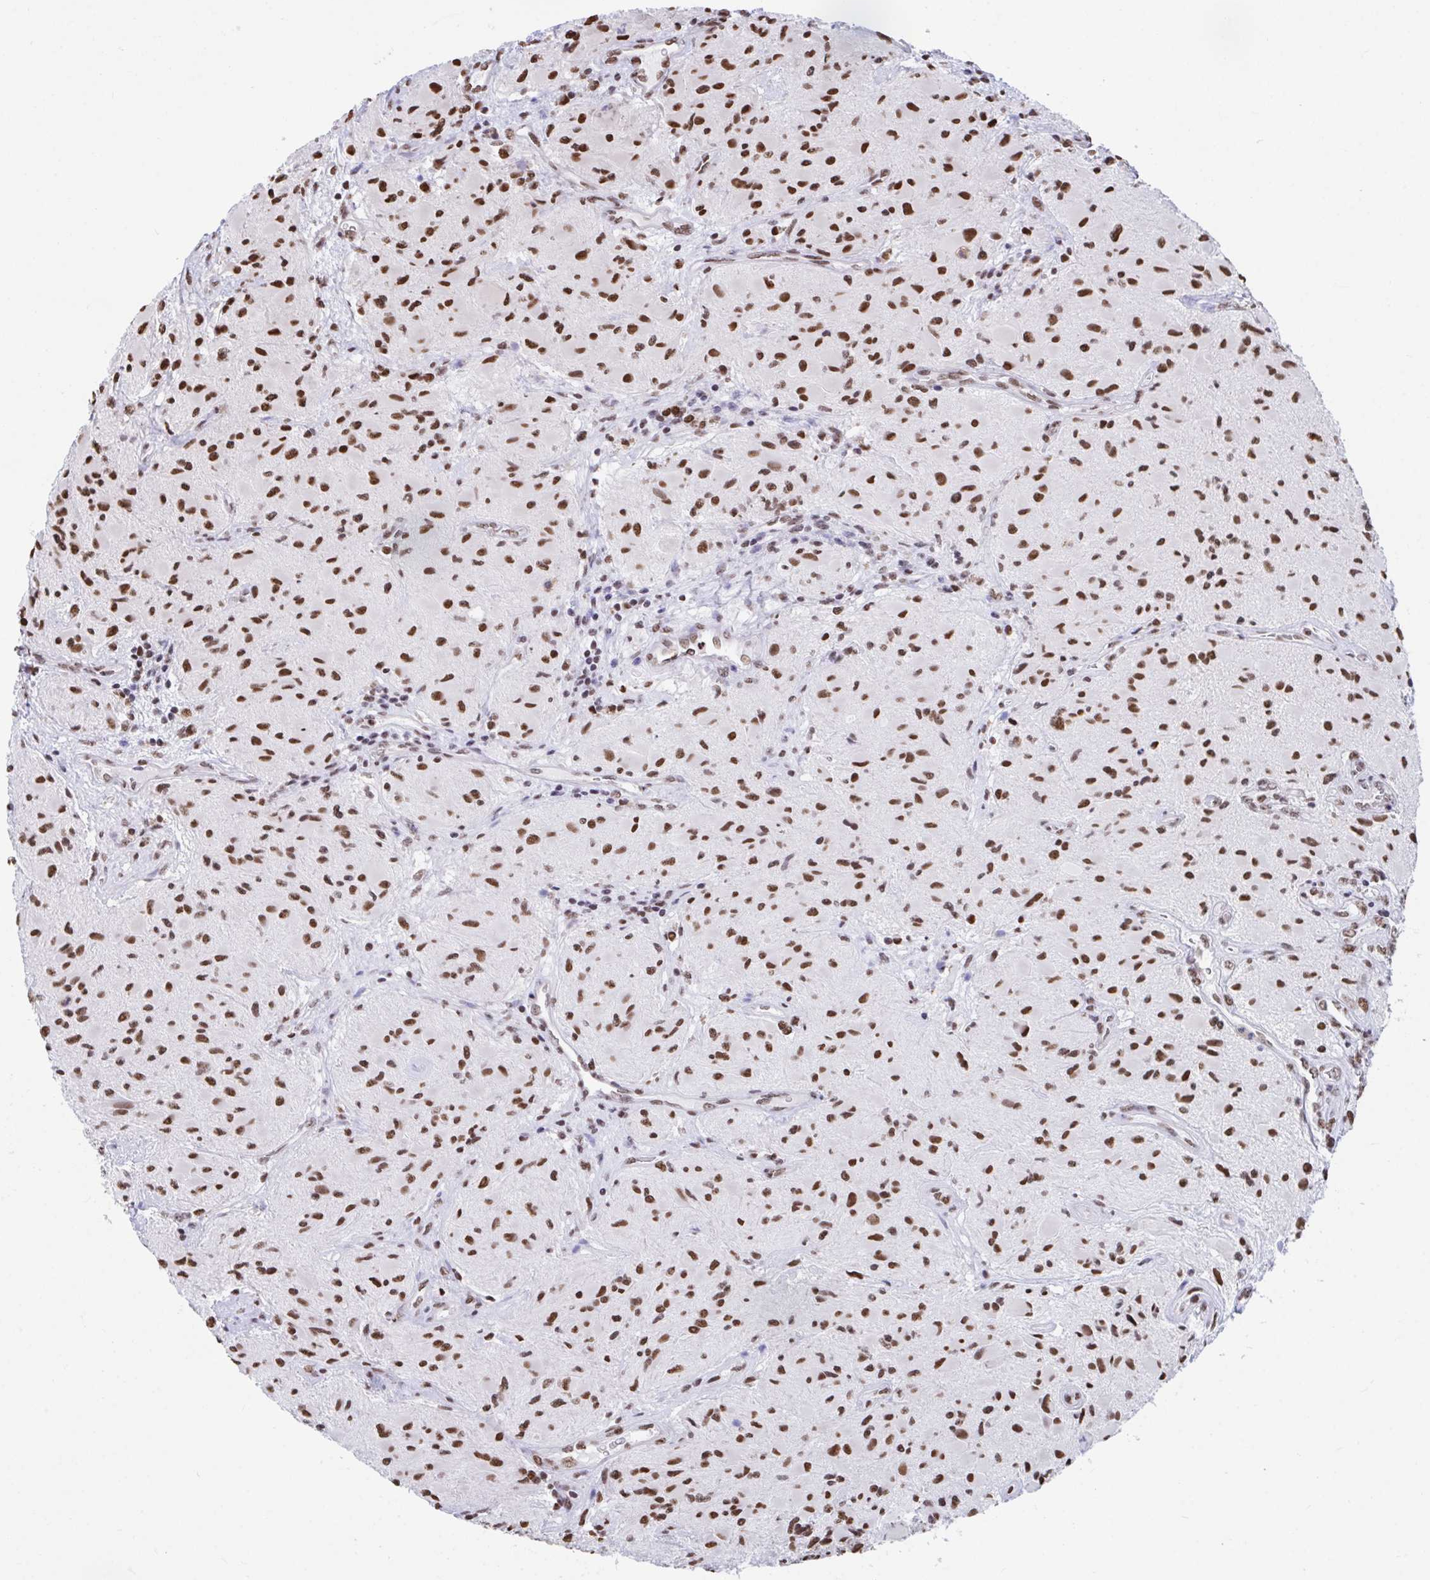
{"staining": {"intensity": "strong", "quantity": ">75%", "location": "nuclear"}, "tissue": "glioma", "cell_type": "Tumor cells", "image_type": "cancer", "snomed": [{"axis": "morphology", "description": "Glioma, malignant, High grade"}, {"axis": "topography", "description": "Brain"}], "caption": "Protein expression analysis of human malignant glioma (high-grade) reveals strong nuclear positivity in about >75% of tumor cells. Ihc stains the protein of interest in brown and the nuclei are stained blue.", "gene": "HNRNPDL", "patient": {"sex": "female", "age": 65}}